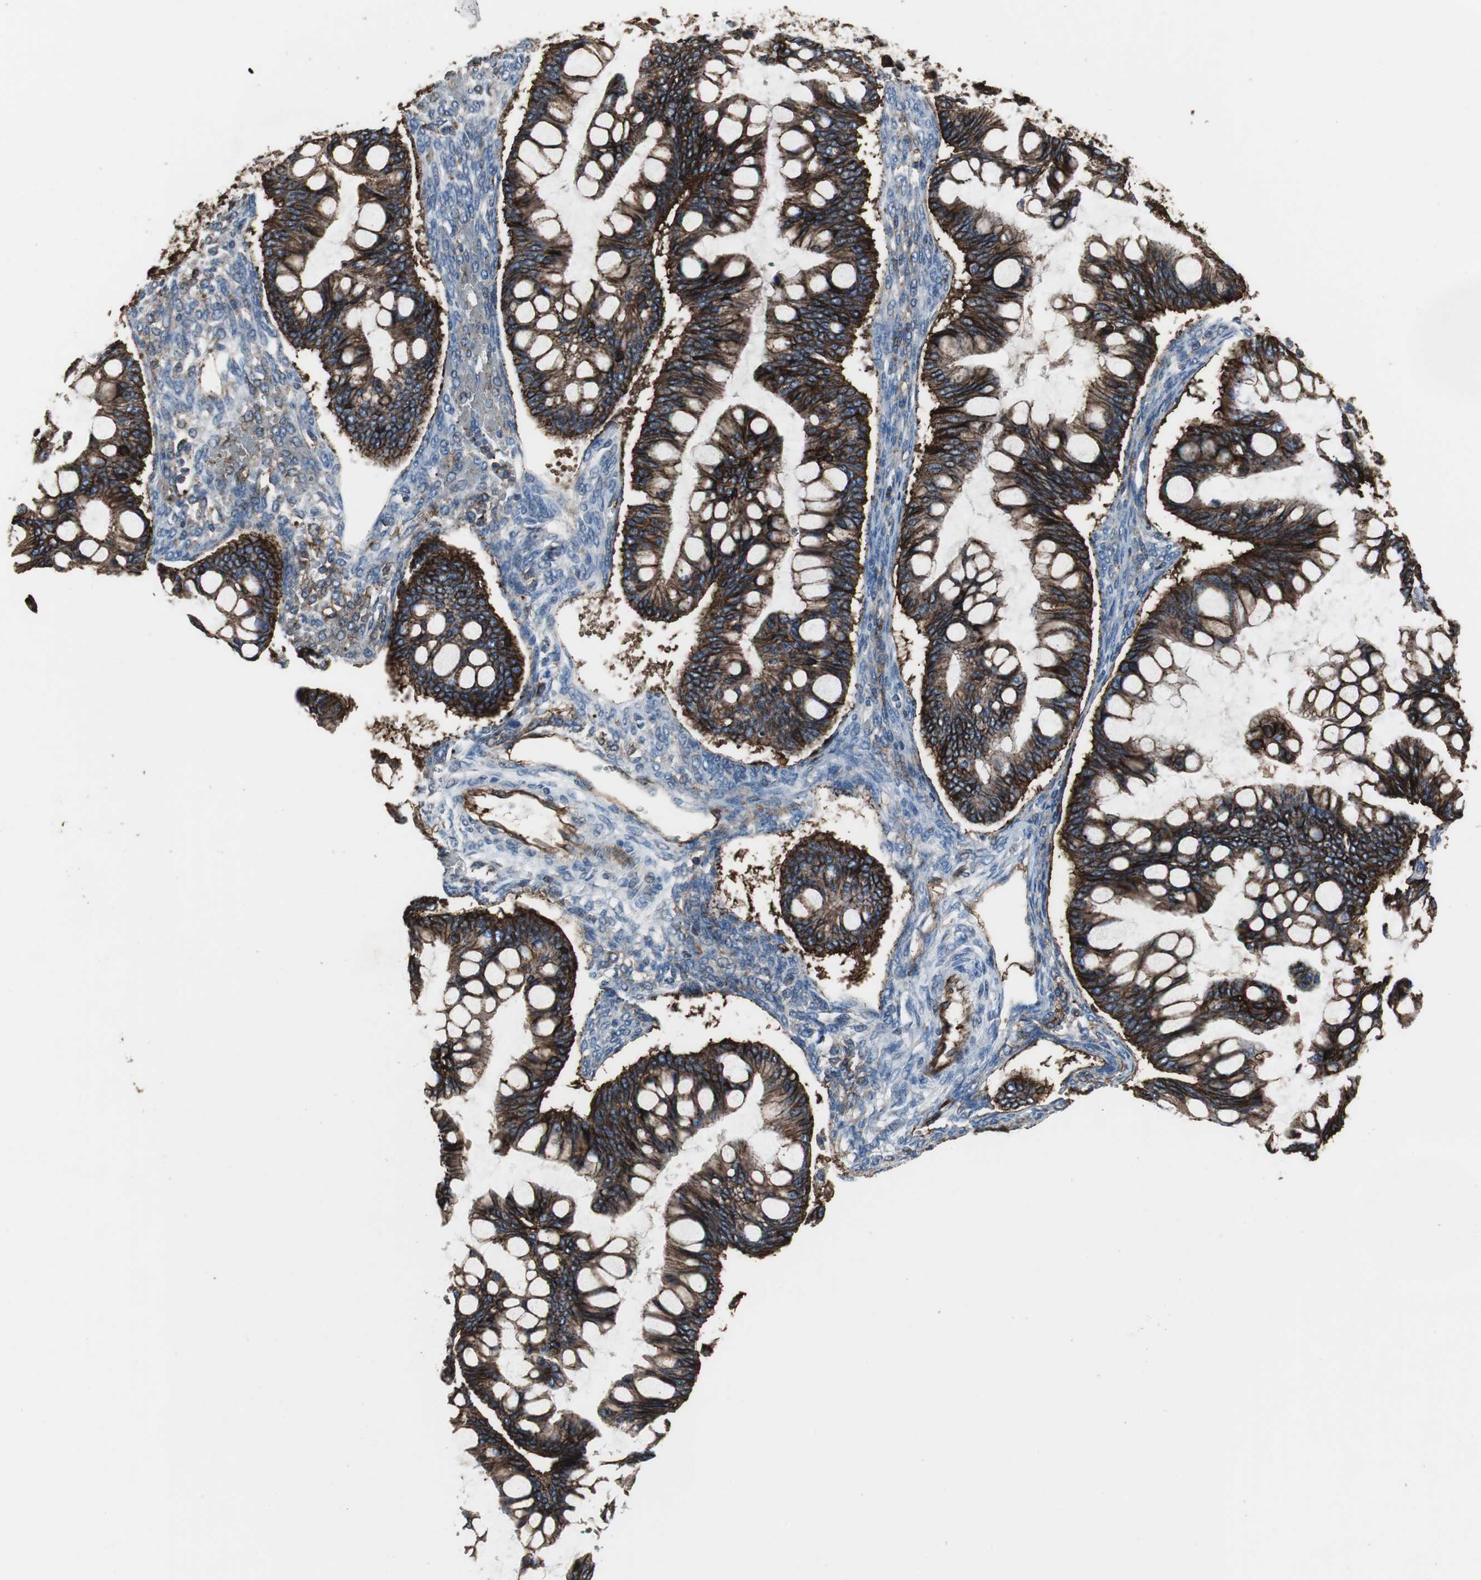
{"staining": {"intensity": "strong", "quantity": ">75%", "location": "cytoplasmic/membranous"}, "tissue": "ovarian cancer", "cell_type": "Tumor cells", "image_type": "cancer", "snomed": [{"axis": "morphology", "description": "Cystadenocarcinoma, mucinous, NOS"}, {"axis": "topography", "description": "Ovary"}], "caption": "Mucinous cystadenocarcinoma (ovarian) stained with immunohistochemistry exhibits strong cytoplasmic/membranous positivity in approximately >75% of tumor cells.", "gene": "F11R", "patient": {"sex": "female", "age": 73}}